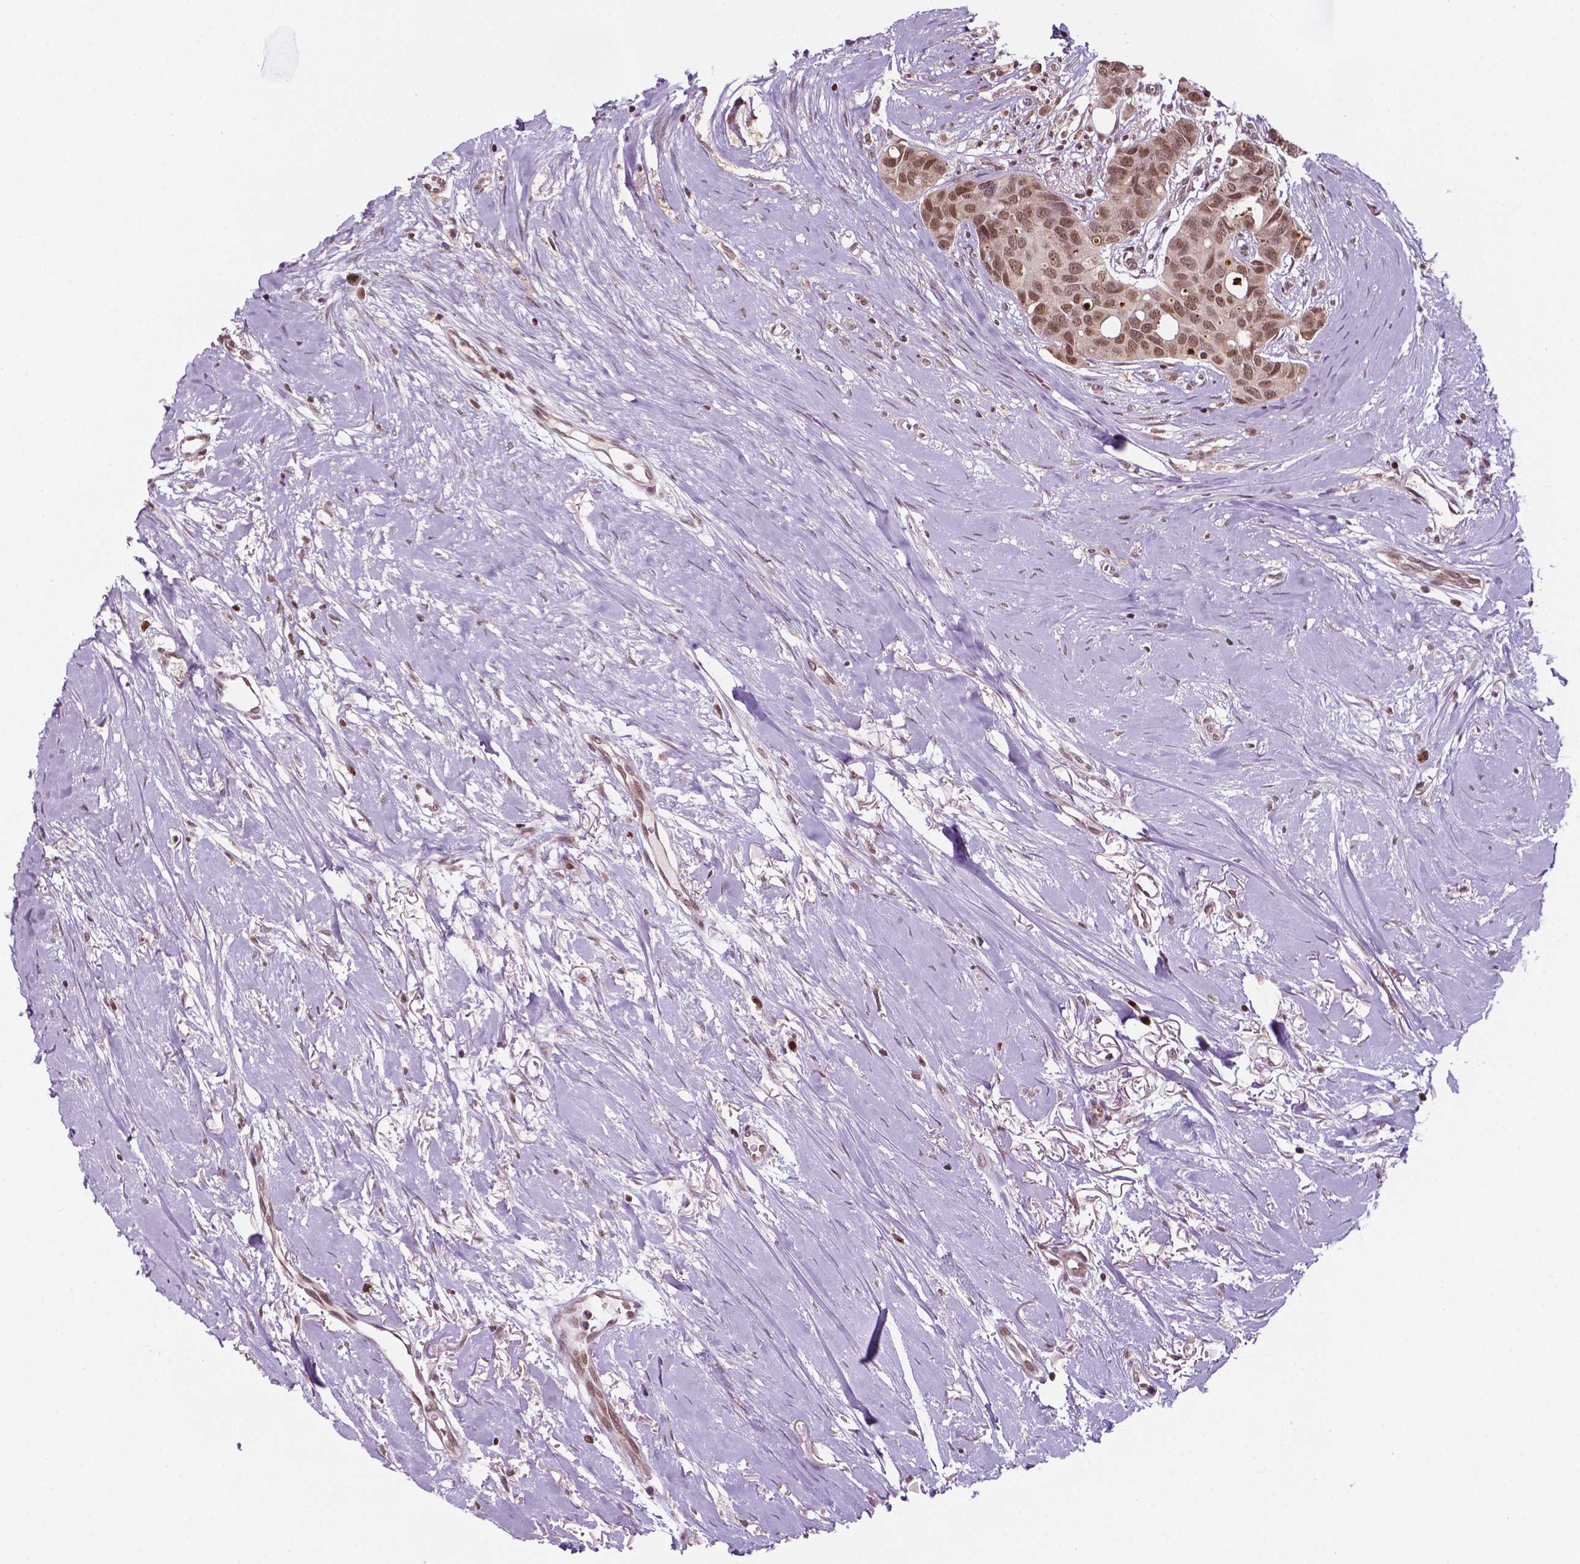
{"staining": {"intensity": "moderate", "quantity": ">75%", "location": "nuclear"}, "tissue": "breast cancer", "cell_type": "Tumor cells", "image_type": "cancer", "snomed": [{"axis": "morphology", "description": "Duct carcinoma"}, {"axis": "topography", "description": "Breast"}], "caption": "About >75% of tumor cells in breast infiltrating ductal carcinoma exhibit moderate nuclear protein staining as visualized by brown immunohistochemical staining.", "gene": "PER2", "patient": {"sex": "female", "age": 54}}